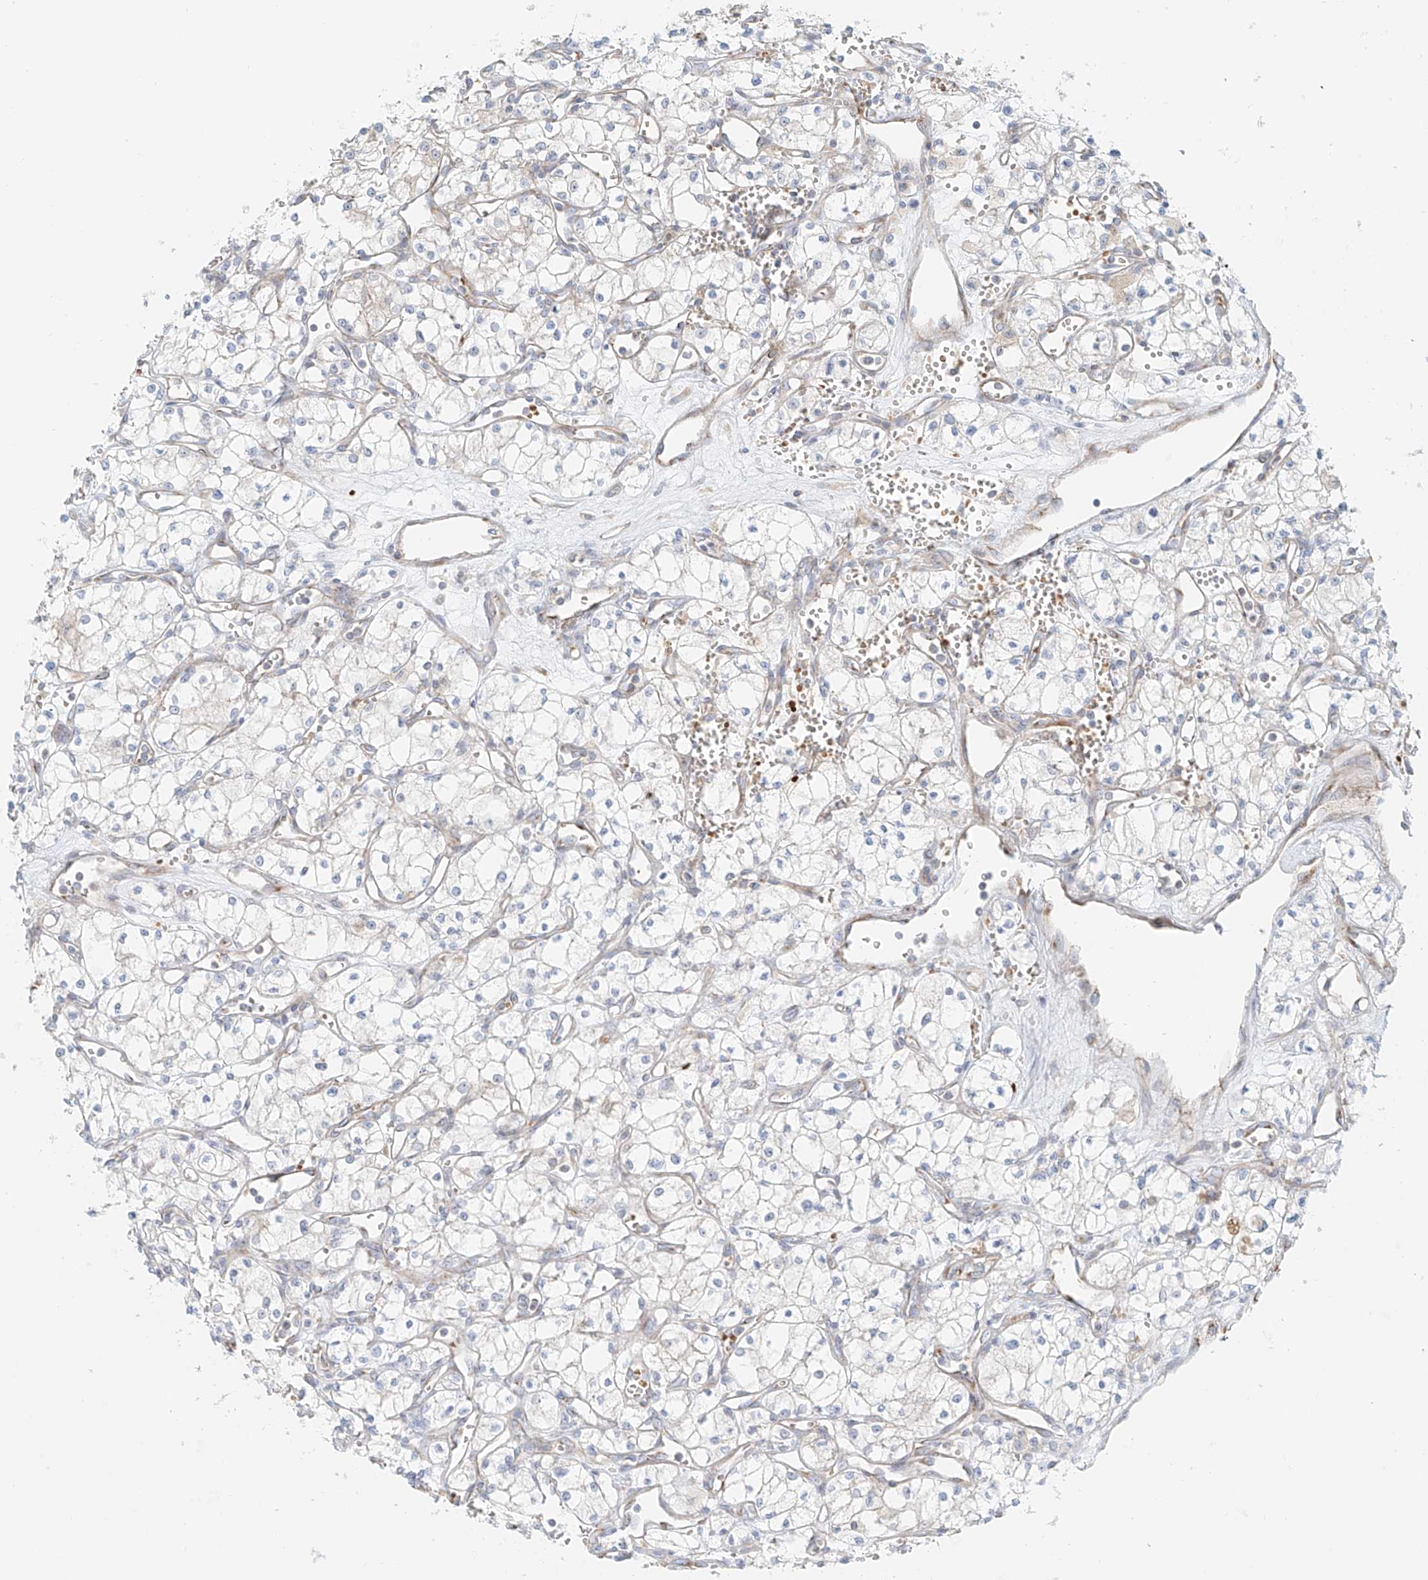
{"staining": {"intensity": "negative", "quantity": "none", "location": "none"}, "tissue": "renal cancer", "cell_type": "Tumor cells", "image_type": "cancer", "snomed": [{"axis": "morphology", "description": "Adenocarcinoma, NOS"}, {"axis": "topography", "description": "Kidney"}], "caption": "An image of human adenocarcinoma (renal) is negative for staining in tumor cells.", "gene": "EIPR1", "patient": {"sex": "male", "age": 59}}